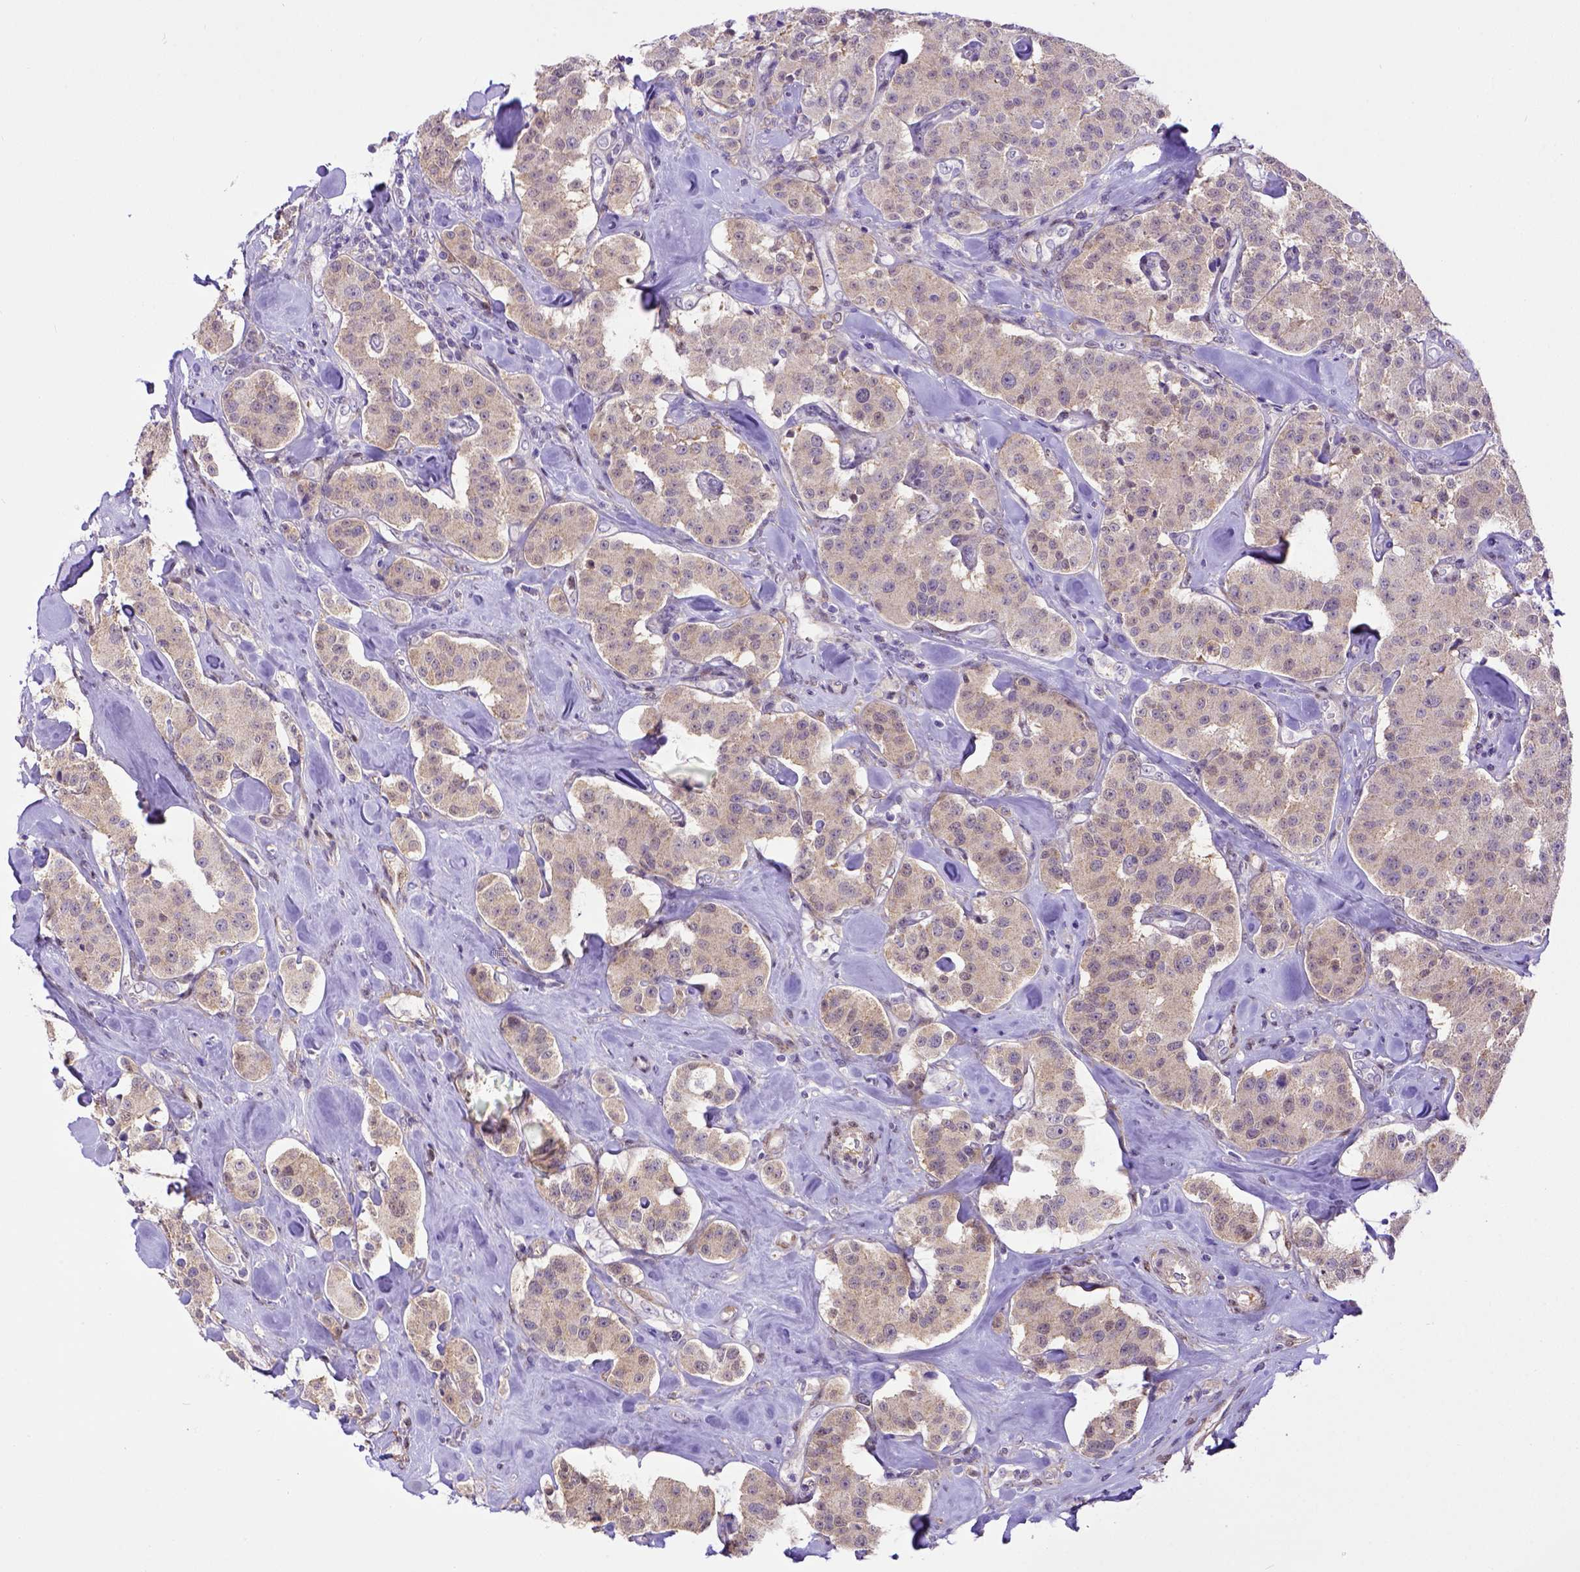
{"staining": {"intensity": "weak", "quantity": ">75%", "location": "cytoplasmic/membranous"}, "tissue": "carcinoid", "cell_type": "Tumor cells", "image_type": "cancer", "snomed": [{"axis": "morphology", "description": "Carcinoid, malignant, NOS"}, {"axis": "topography", "description": "Pancreas"}], "caption": "Carcinoid tissue shows weak cytoplasmic/membranous staining in about >75% of tumor cells, visualized by immunohistochemistry. Using DAB (brown) and hematoxylin (blue) stains, captured at high magnification using brightfield microscopy.", "gene": "BTN1A1", "patient": {"sex": "male", "age": 41}}